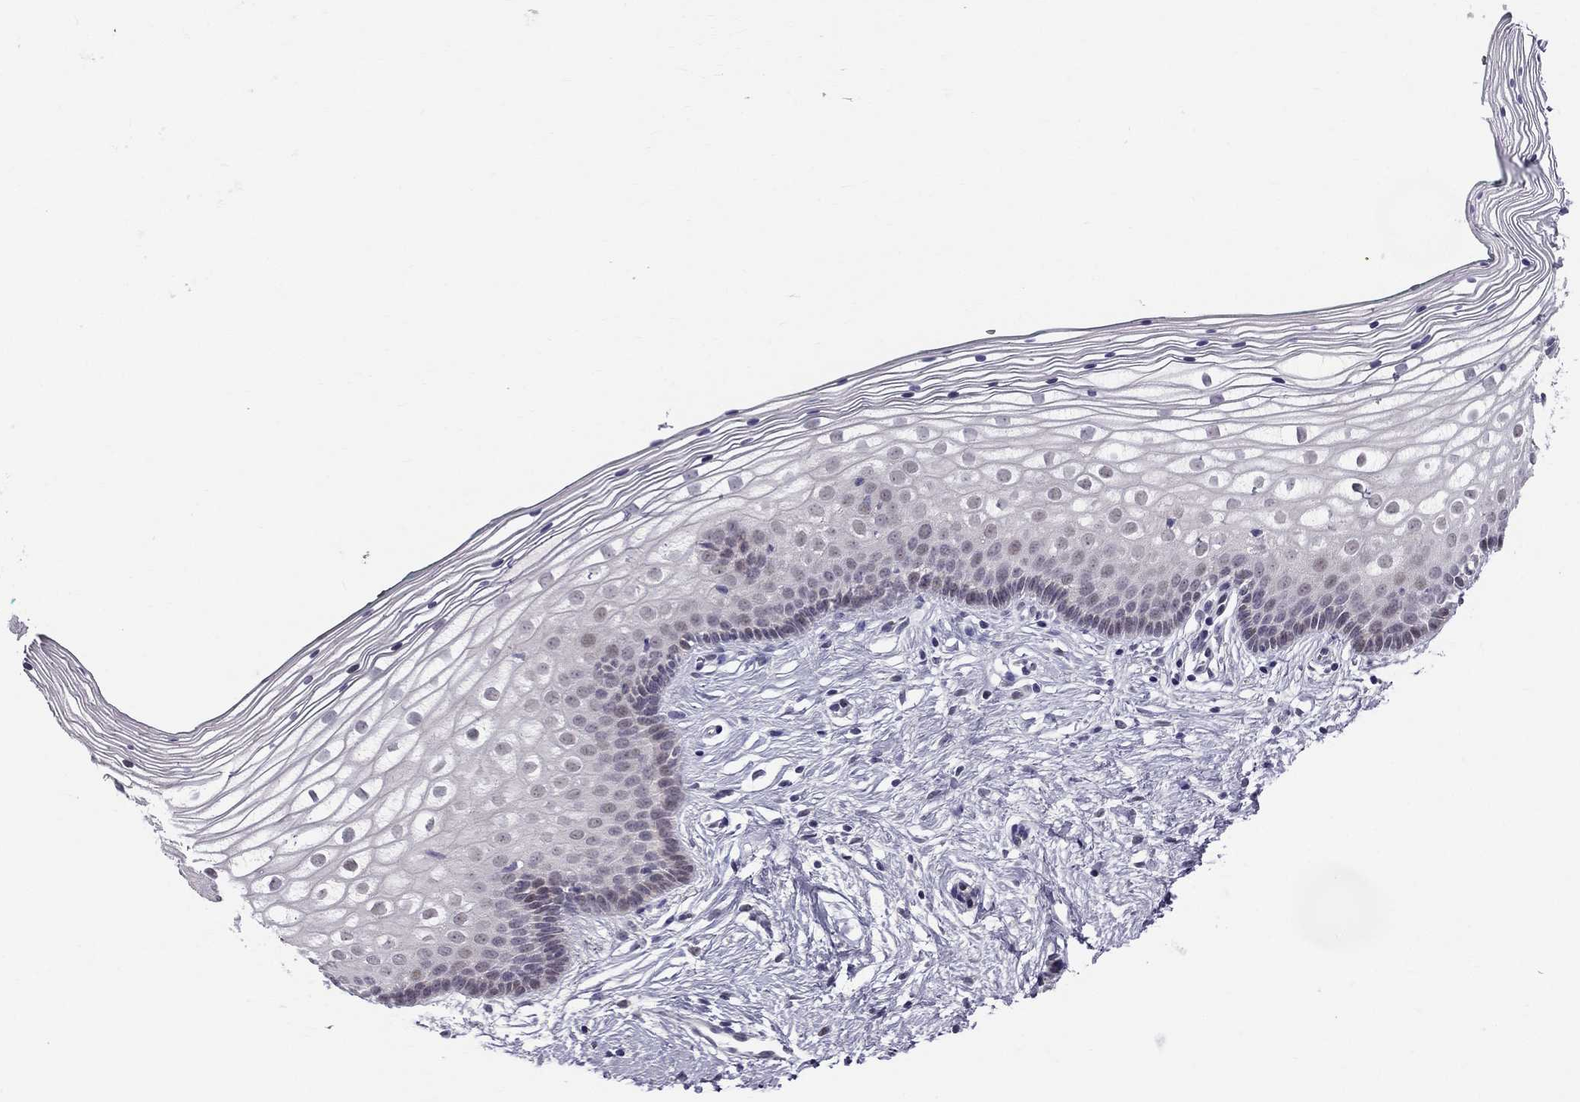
{"staining": {"intensity": "negative", "quantity": "none", "location": "none"}, "tissue": "vagina", "cell_type": "Squamous epithelial cells", "image_type": "normal", "snomed": [{"axis": "morphology", "description": "Normal tissue, NOS"}, {"axis": "topography", "description": "Vagina"}], "caption": "An immunohistochemistry (IHC) micrograph of benign vagina is shown. There is no staining in squamous epithelial cells of vagina. (DAB immunohistochemistry, high magnification).", "gene": "BAG5", "patient": {"sex": "female", "age": 36}}